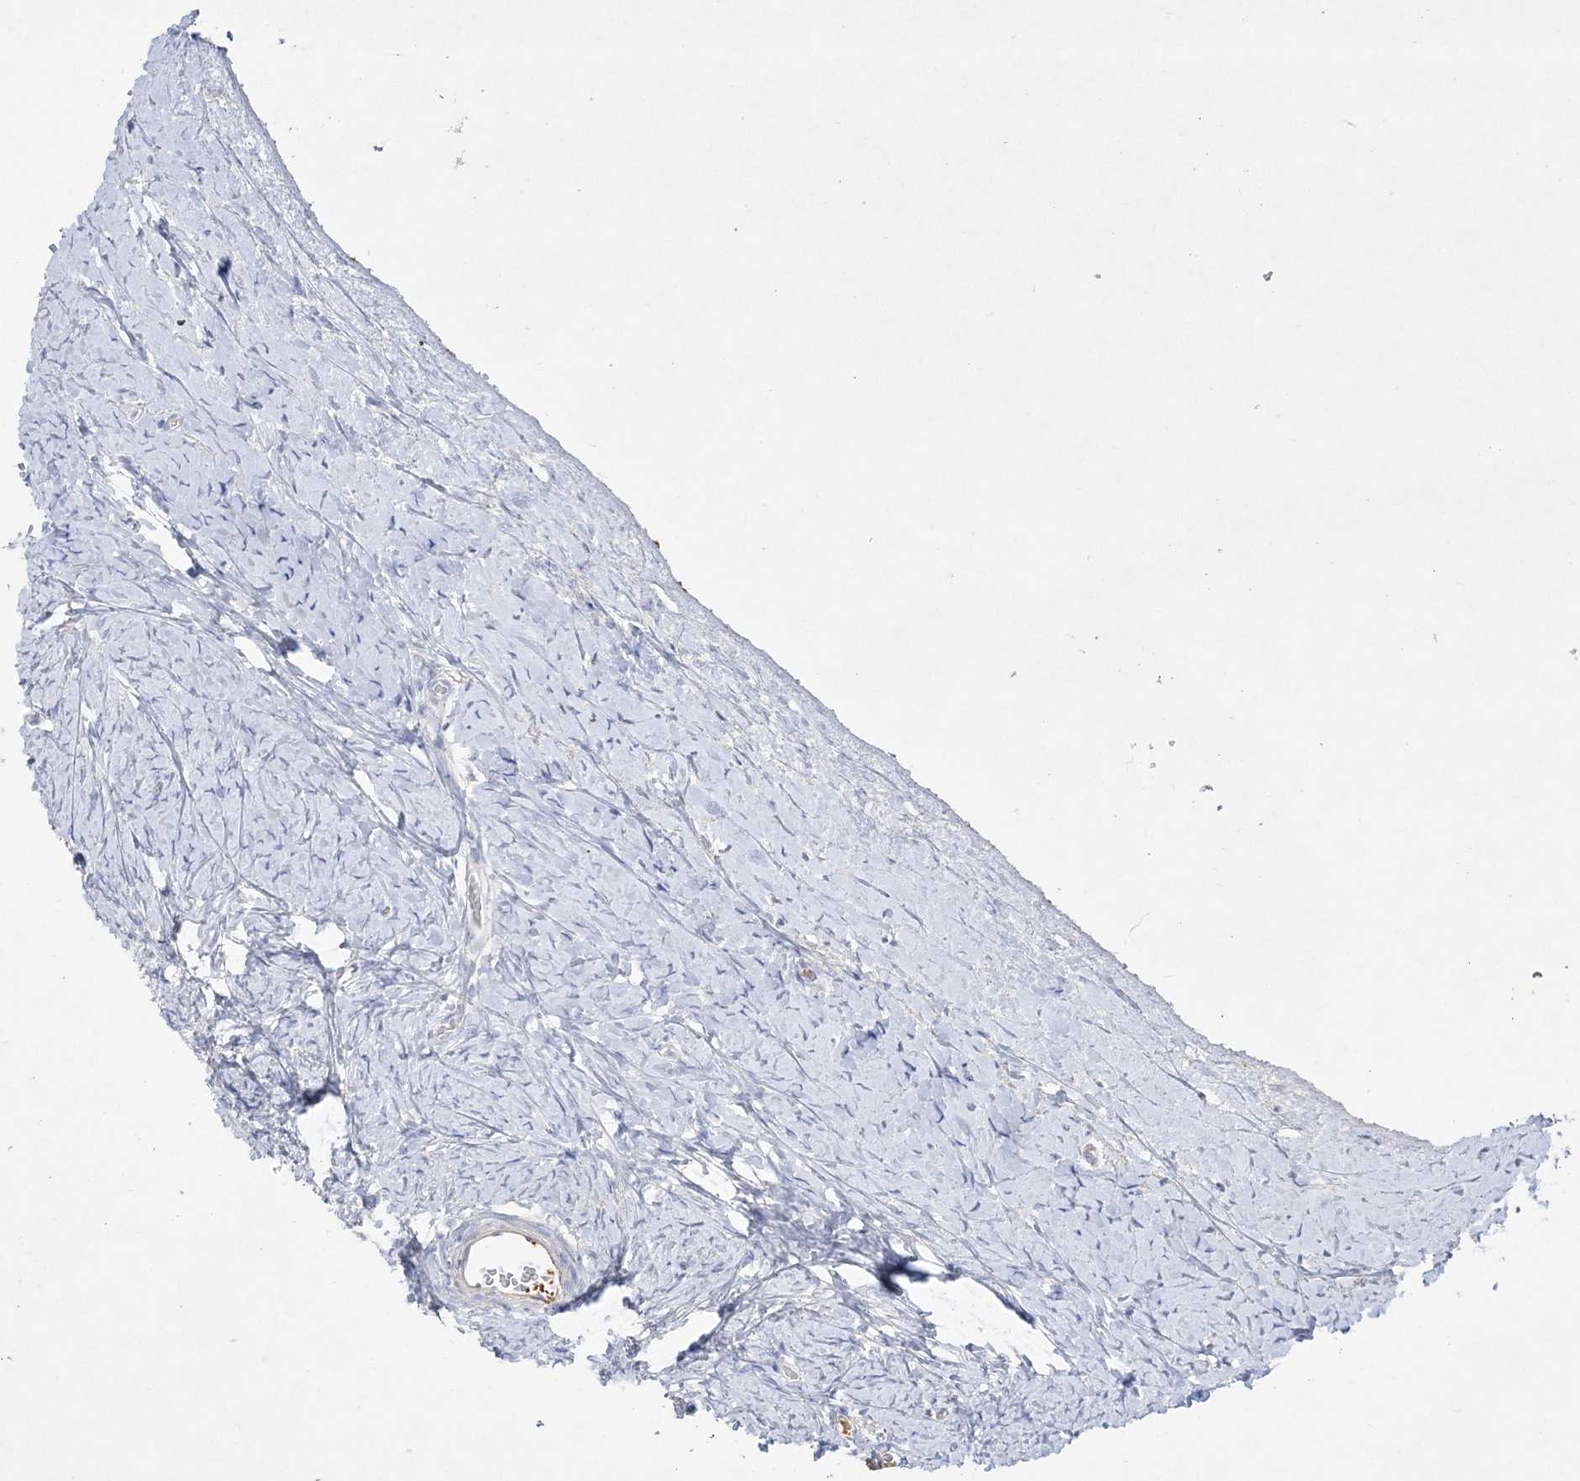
{"staining": {"intensity": "negative", "quantity": "none", "location": "none"}, "tissue": "ovary", "cell_type": "Ovarian stroma cells", "image_type": "normal", "snomed": [{"axis": "morphology", "description": "Normal tissue, NOS"}, {"axis": "morphology", "description": "Developmental malformation"}, {"axis": "topography", "description": "Ovary"}], "caption": "Ovary stained for a protein using immunohistochemistry (IHC) reveals no positivity ovarian stroma cells.", "gene": "ADCK2", "patient": {"sex": "female", "age": 39}}